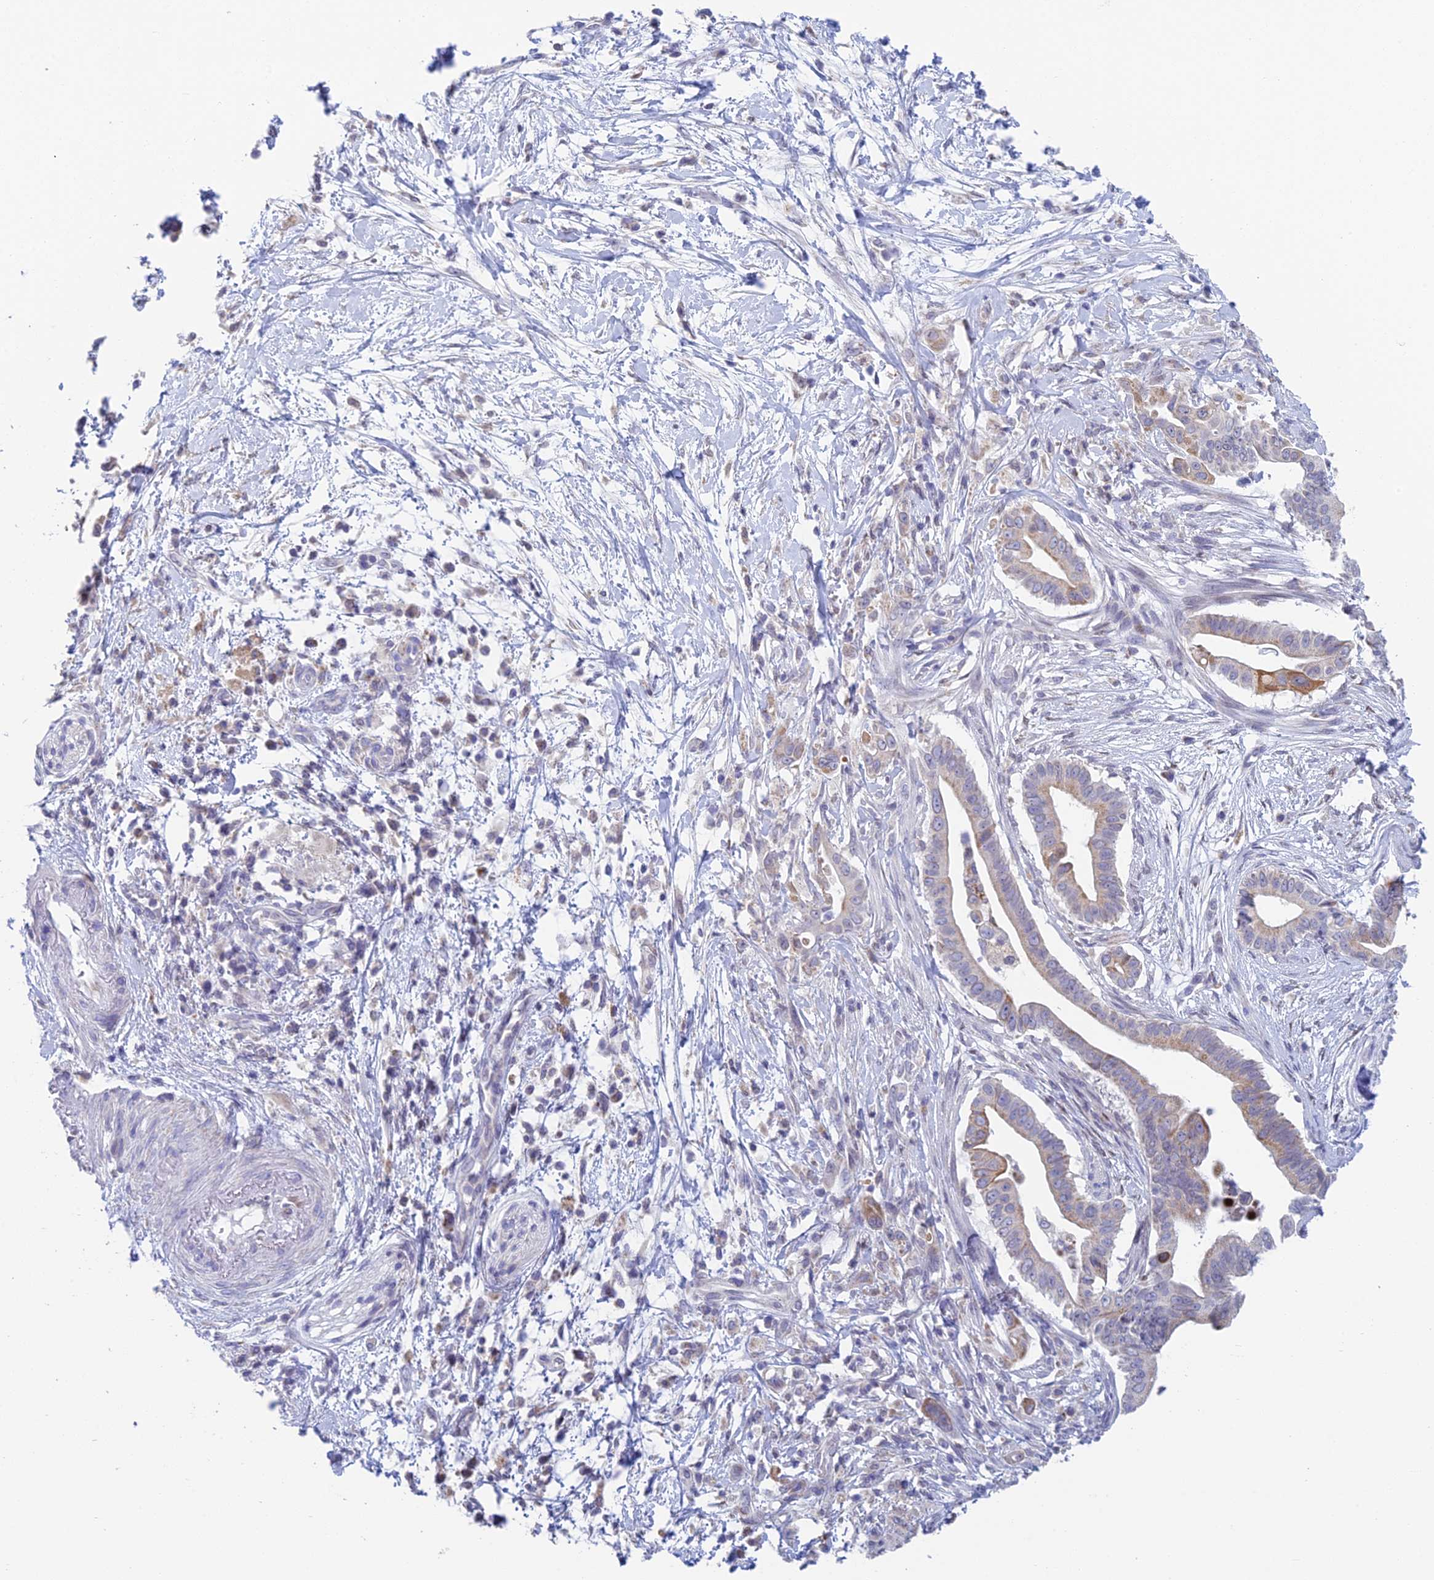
{"staining": {"intensity": "moderate", "quantity": "<25%", "location": "cytoplasmic/membranous"}, "tissue": "pancreatic cancer", "cell_type": "Tumor cells", "image_type": "cancer", "snomed": [{"axis": "morphology", "description": "Adenocarcinoma, NOS"}, {"axis": "topography", "description": "Pancreas"}], "caption": "A brown stain highlights moderate cytoplasmic/membranous positivity of a protein in adenocarcinoma (pancreatic) tumor cells.", "gene": "REXO5", "patient": {"sex": "male", "age": 68}}